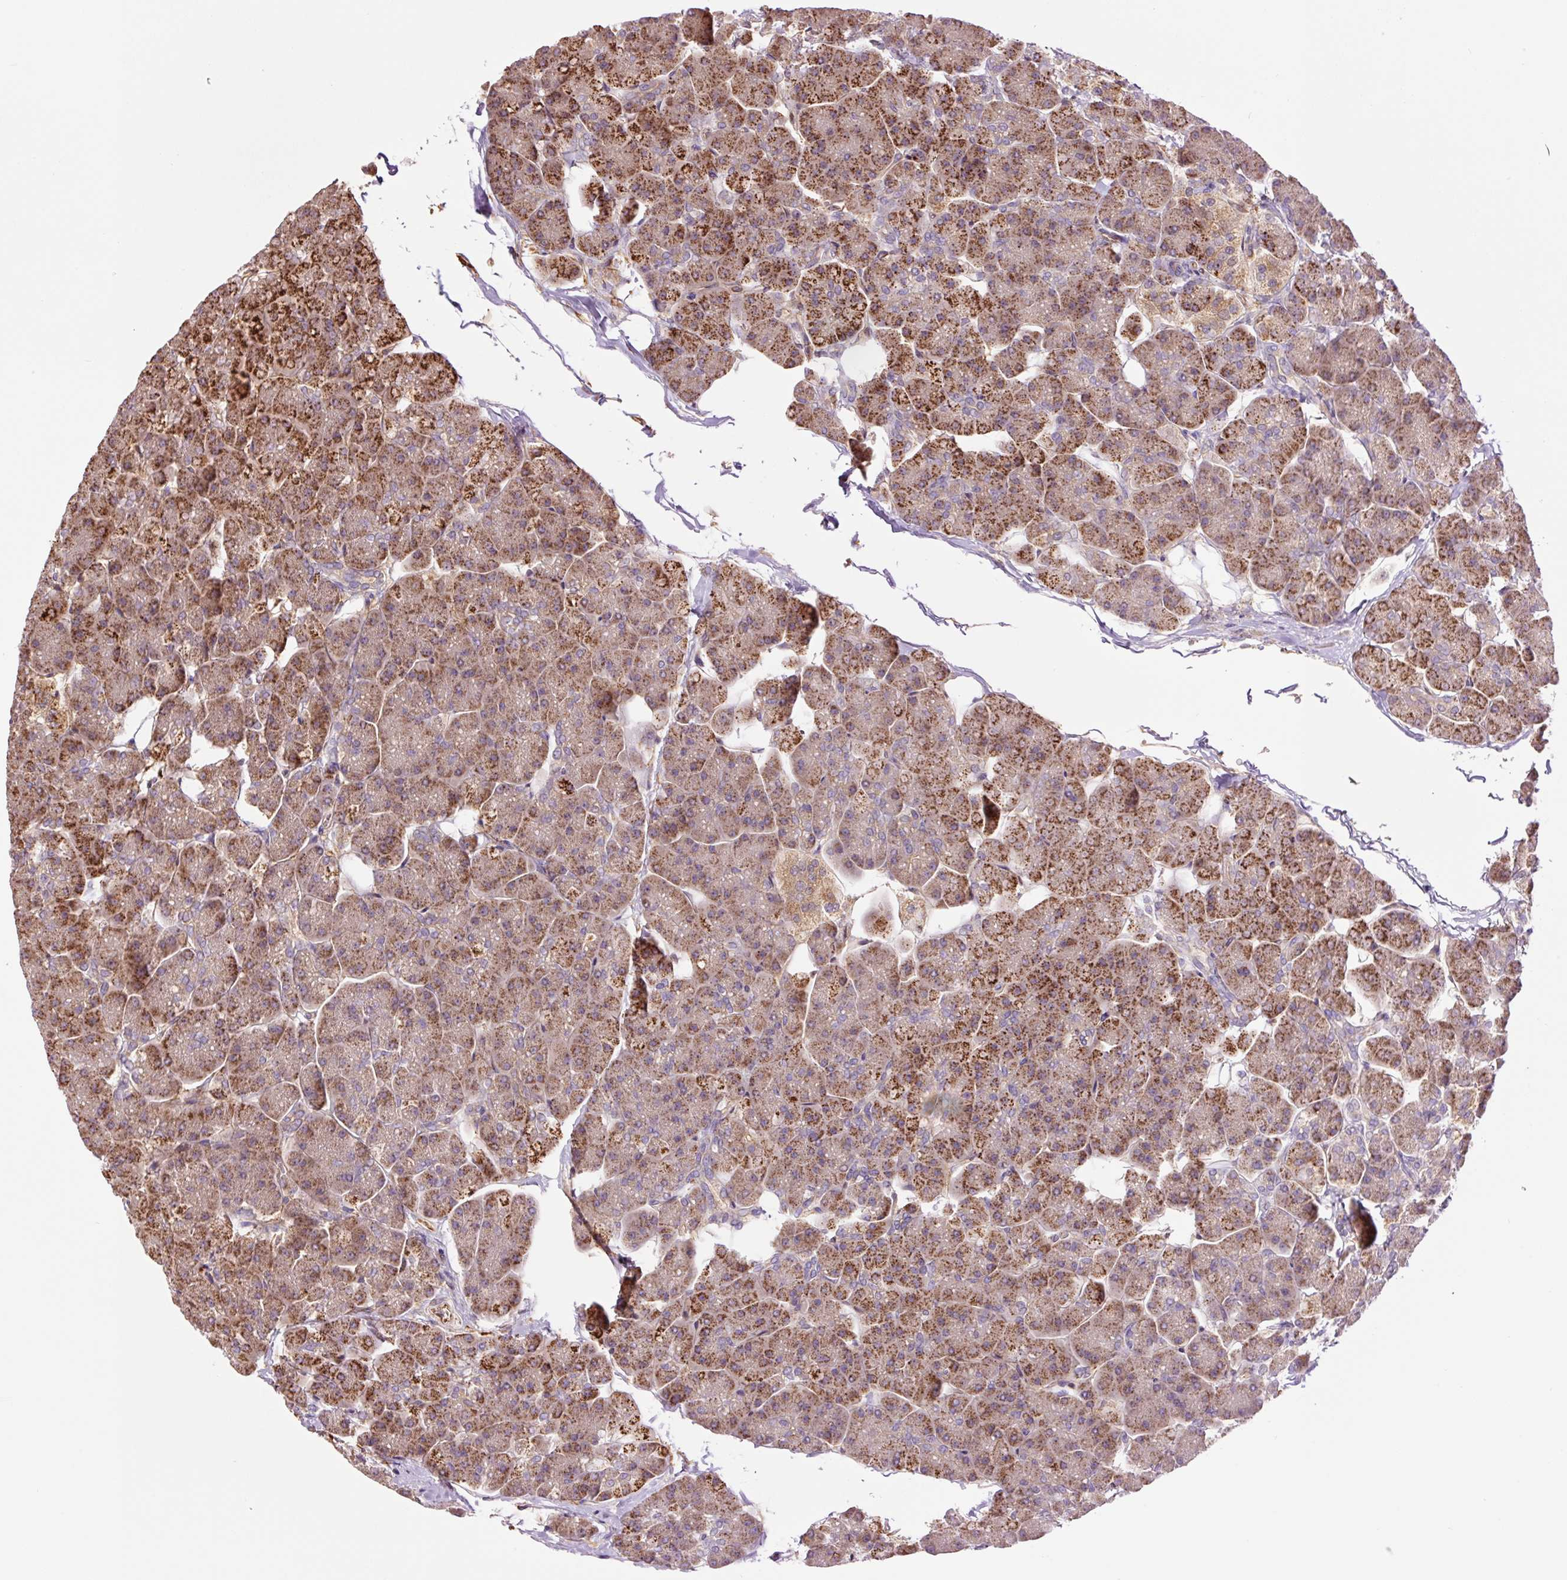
{"staining": {"intensity": "strong", "quantity": "25%-75%", "location": "cytoplasmic/membranous"}, "tissue": "pancreas", "cell_type": "Exocrine glandular cells", "image_type": "normal", "snomed": [{"axis": "morphology", "description": "Normal tissue, NOS"}, {"axis": "topography", "description": "Pancreas"}, {"axis": "topography", "description": "Peripheral nerve tissue"}], "caption": "Pancreas stained with a brown dye shows strong cytoplasmic/membranous positive expression in about 25%-75% of exocrine glandular cells.", "gene": "PCK2", "patient": {"sex": "male", "age": 54}}